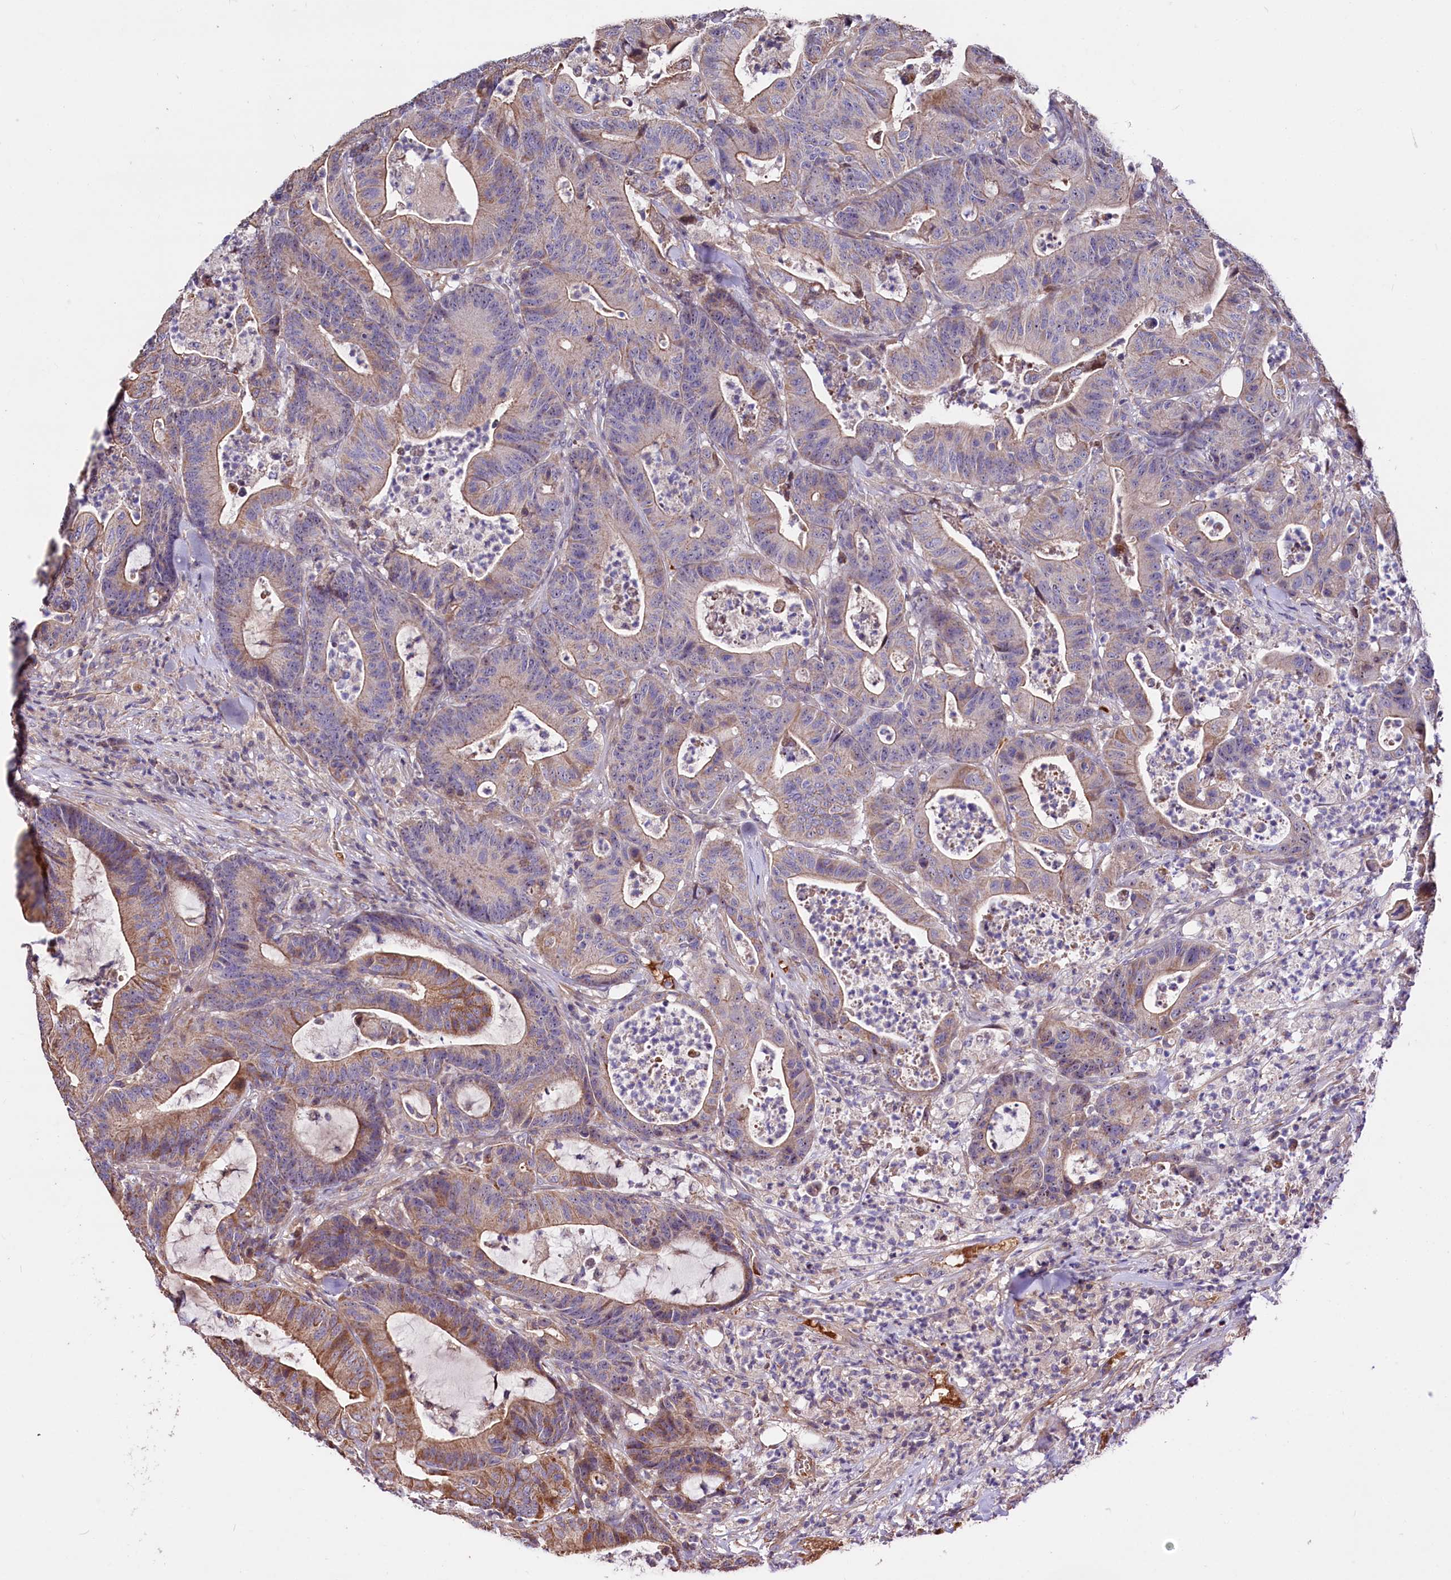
{"staining": {"intensity": "moderate", "quantity": ">75%", "location": "cytoplasmic/membranous"}, "tissue": "colorectal cancer", "cell_type": "Tumor cells", "image_type": "cancer", "snomed": [{"axis": "morphology", "description": "Adenocarcinoma, NOS"}, {"axis": "topography", "description": "Colon"}], "caption": "Immunohistochemical staining of adenocarcinoma (colorectal) displays medium levels of moderate cytoplasmic/membranous staining in approximately >75% of tumor cells.", "gene": "RPUSD3", "patient": {"sex": "female", "age": 84}}